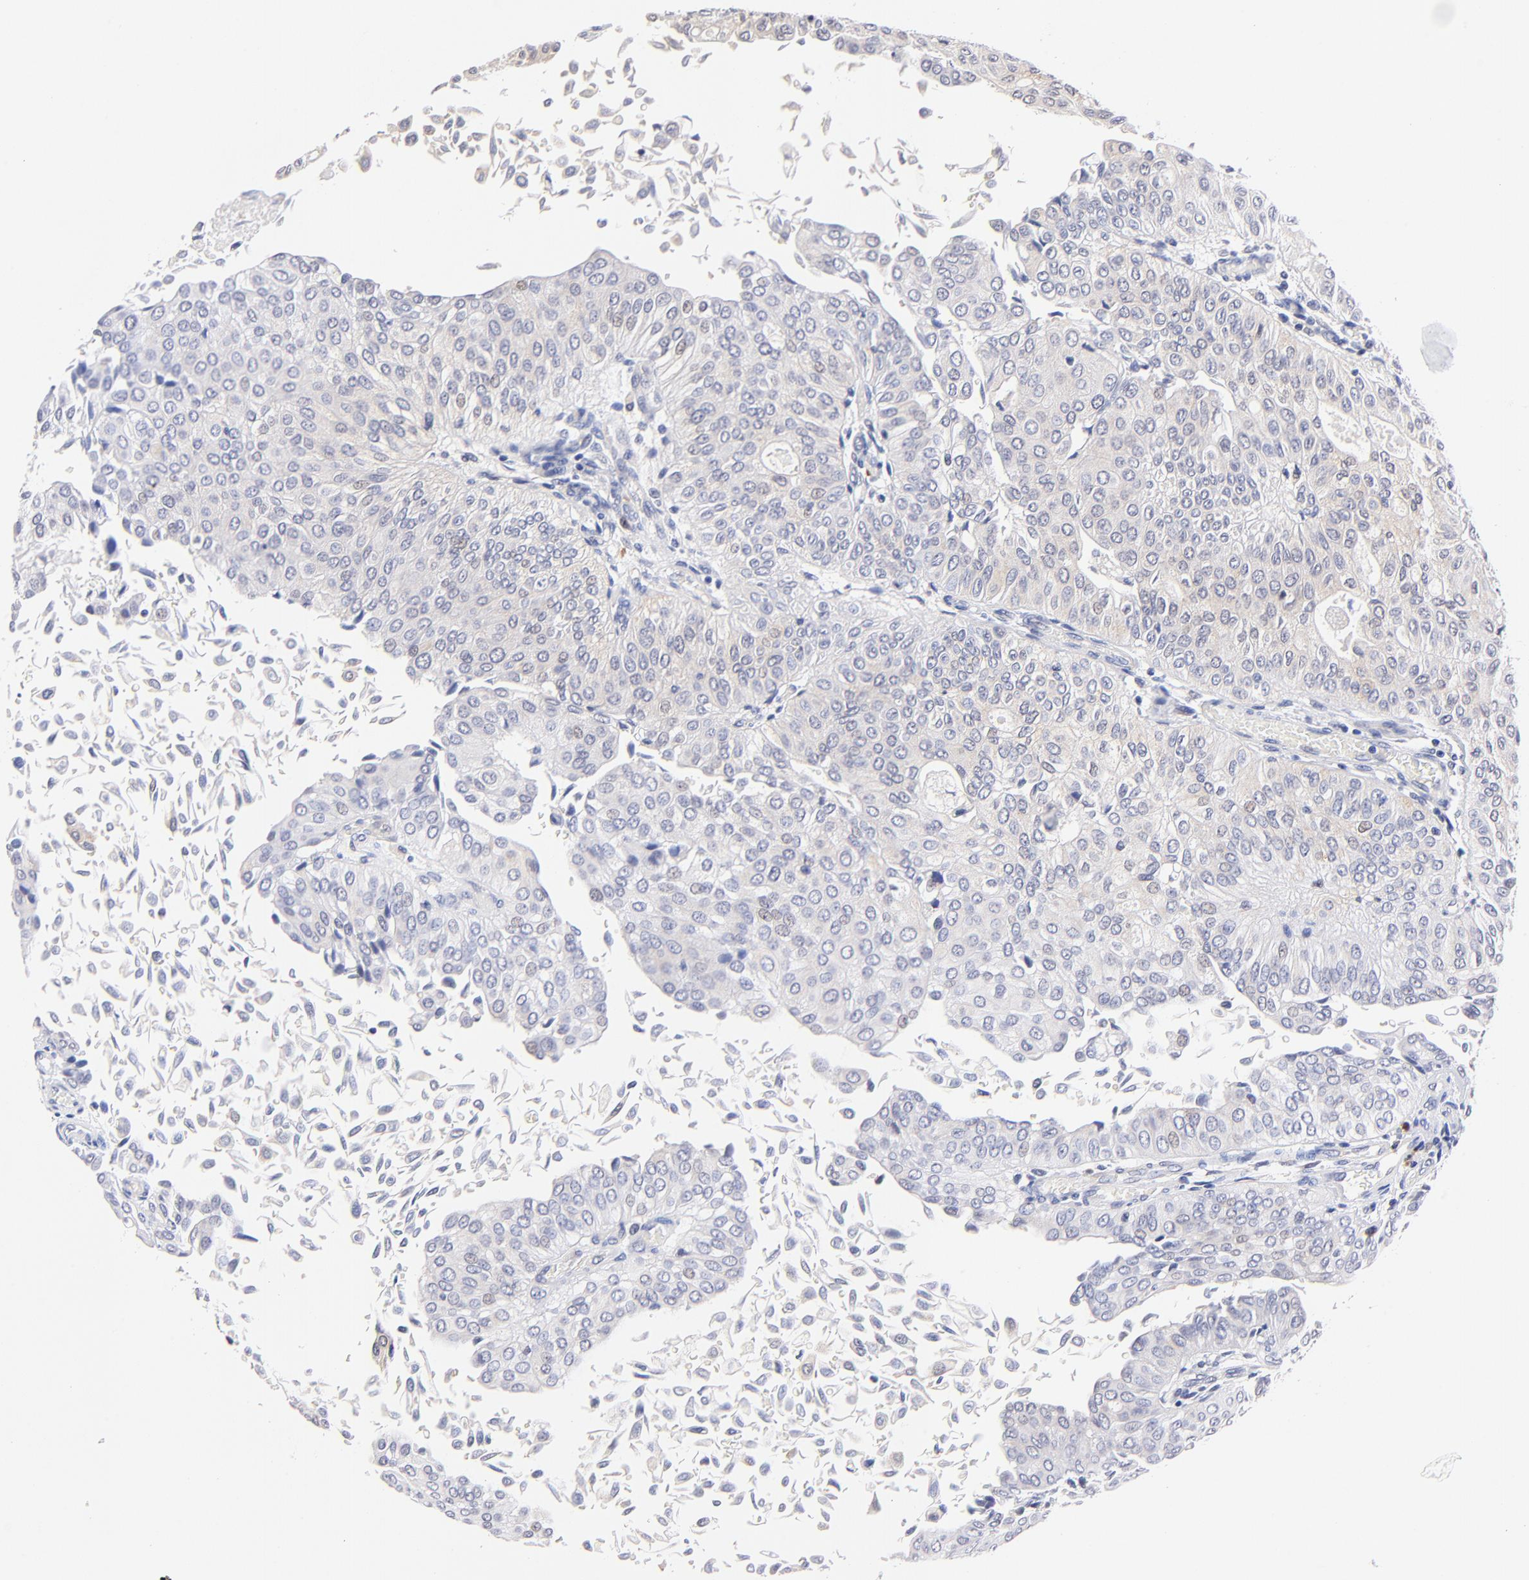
{"staining": {"intensity": "negative", "quantity": "none", "location": "none"}, "tissue": "urothelial cancer", "cell_type": "Tumor cells", "image_type": "cancer", "snomed": [{"axis": "morphology", "description": "Urothelial carcinoma, Low grade"}, {"axis": "topography", "description": "Urinary bladder"}], "caption": "DAB immunohistochemical staining of human urothelial cancer reveals no significant staining in tumor cells. Brightfield microscopy of IHC stained with DAB (3,3'-diaminobenzidine) (brown) and hematoxylin (blue), captured at high magnification.", "gene": "ZNF155", "patient": {"sex": "male", "age": 64}}